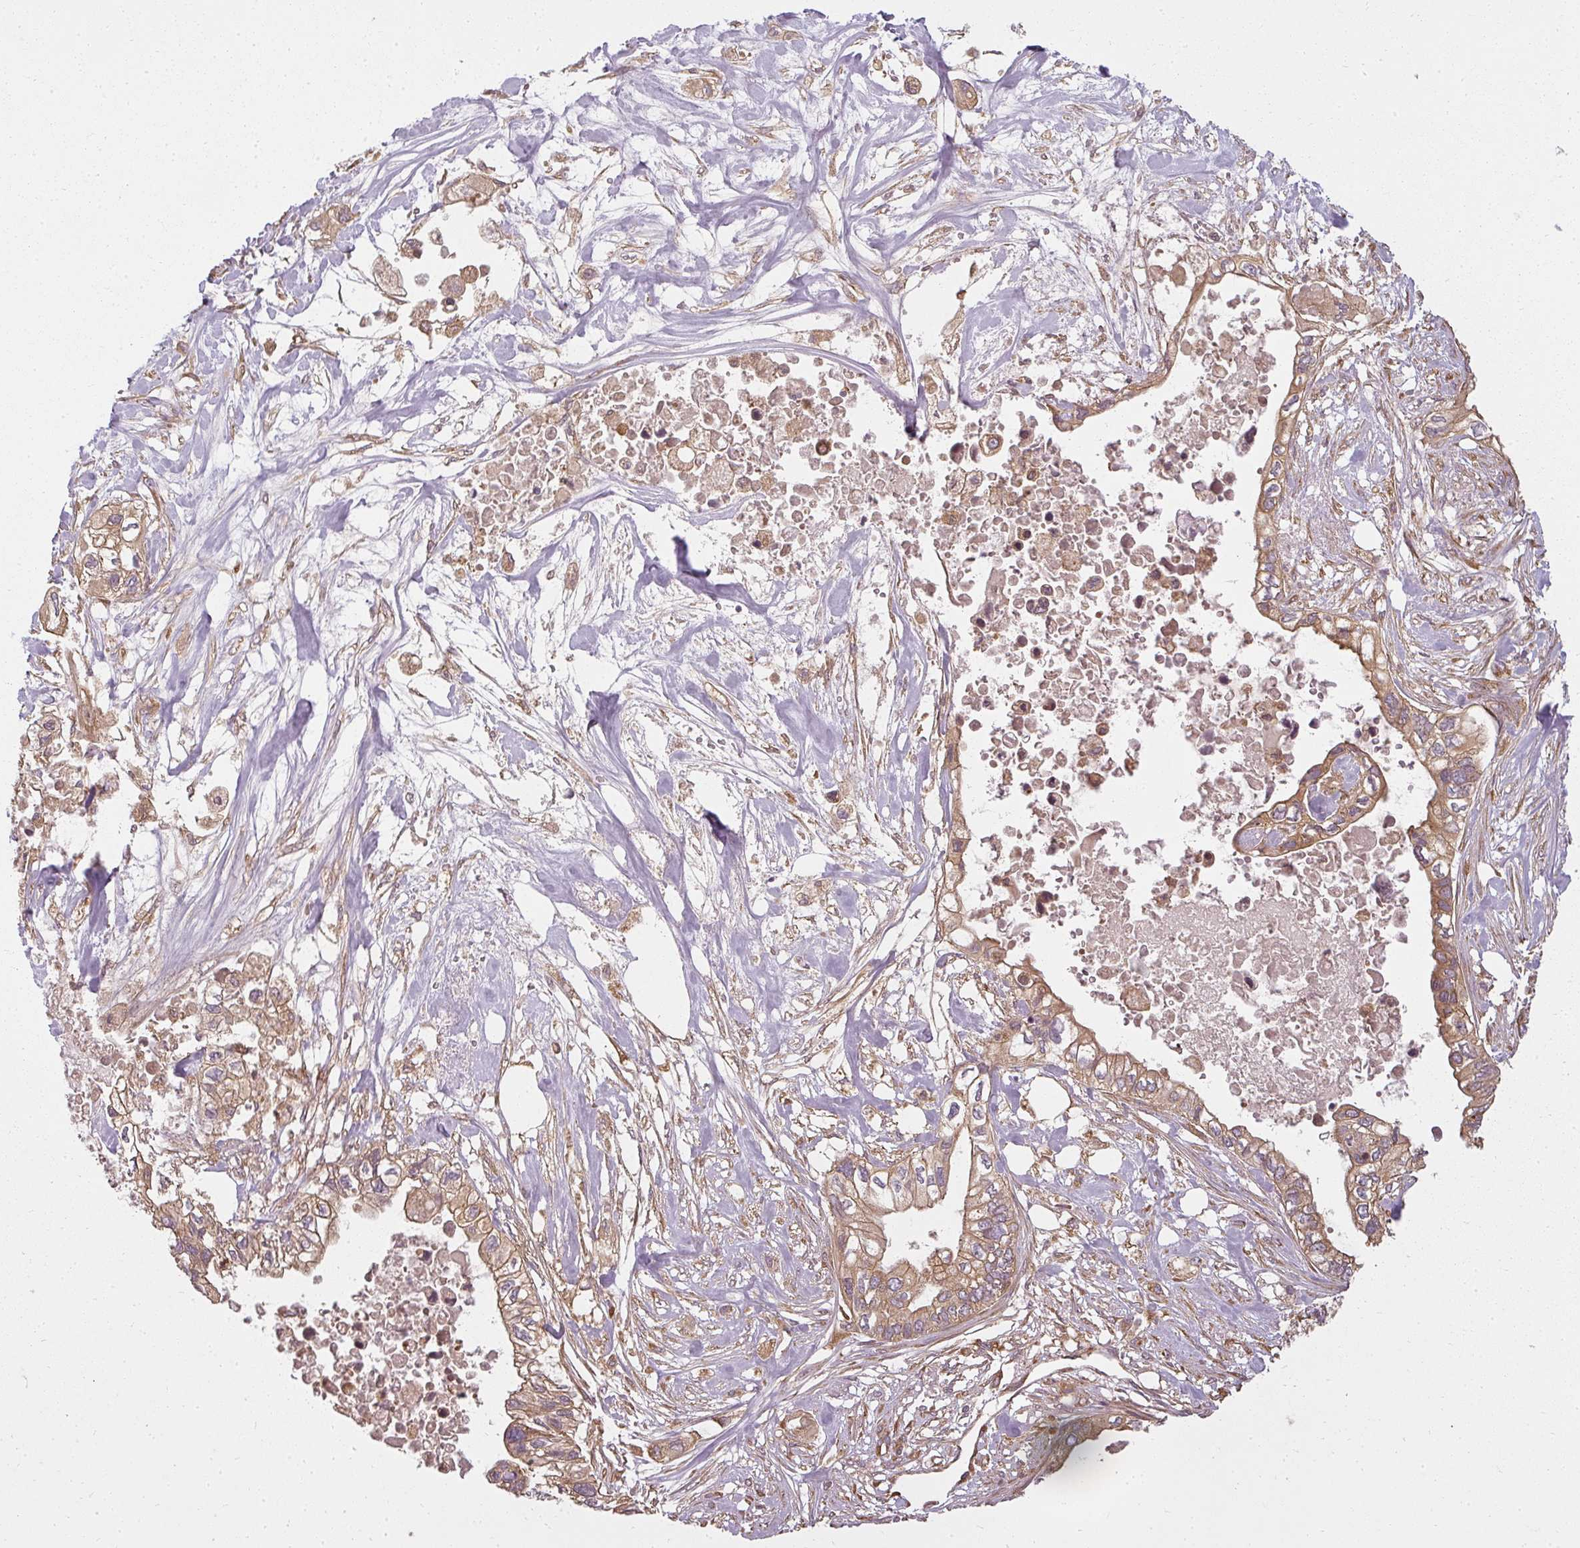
{"staining": {"intensity": "moderate", "quantity": ">75%", "location": "cytoplasmic/membranous"}, "tissue": "pancreatic cancer", "cell_type": "Tumor cells", "image_type": "cancer", "snomed": [{"axis": "morphology", "description": "Adenocarcinoma, NOS"}, {"axis": "topography", "description": "Pancreas"}], "caption": "The micrograph displays staining of pancreatic adenocarcinoma, revealing moderate cytoplasmic/membranous protein expression (brown color) within tumor cells.", "gene": "RPL24", "patient": {"sex": "female", "age": 63}}